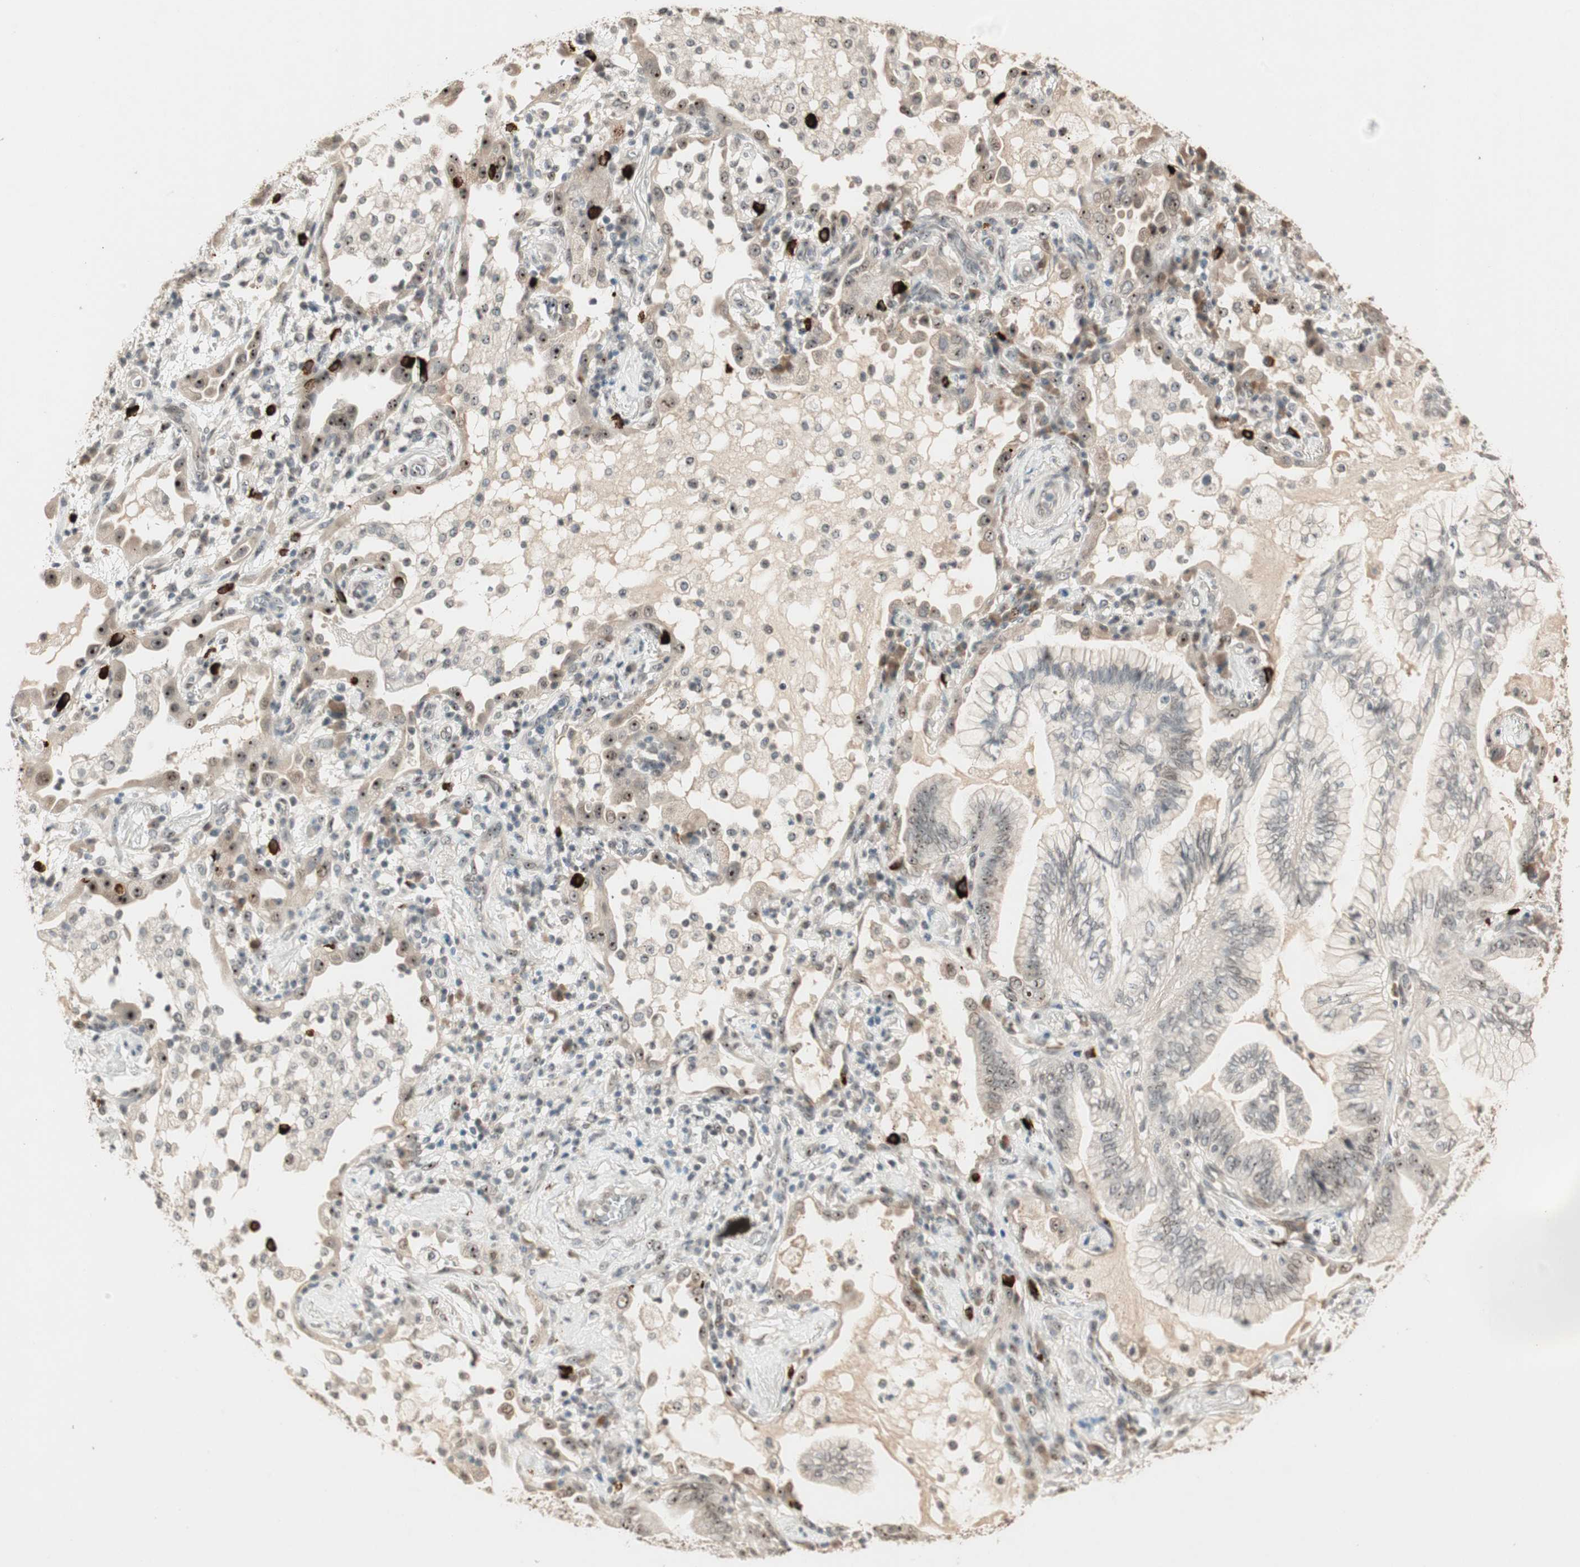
{"staining": {"intensity": "weak", "quantity": "<25%", "location": "nuclear"}, "tissue": "lung cancer", "cell_type": "Tumor cells", "image_type": "cancer", "snomed": [{"axis": "morphology", "description": "Normal tissue, NOS"}, {"axis": "morphology", "description": "Adenocarcinoma, NOS"}, {"axis": "topography", "description": "Bronchus"}, {"axis": "topography", "description": "Lung"}], "caption": "Immunohistochemistry histopathology image of lung cancer (adenocarcinoma) stained for a protein (brown), which shows no positivity in tumor cells.", "gene": "ETV4", "patient": {"sex": "female", "age": 70}}